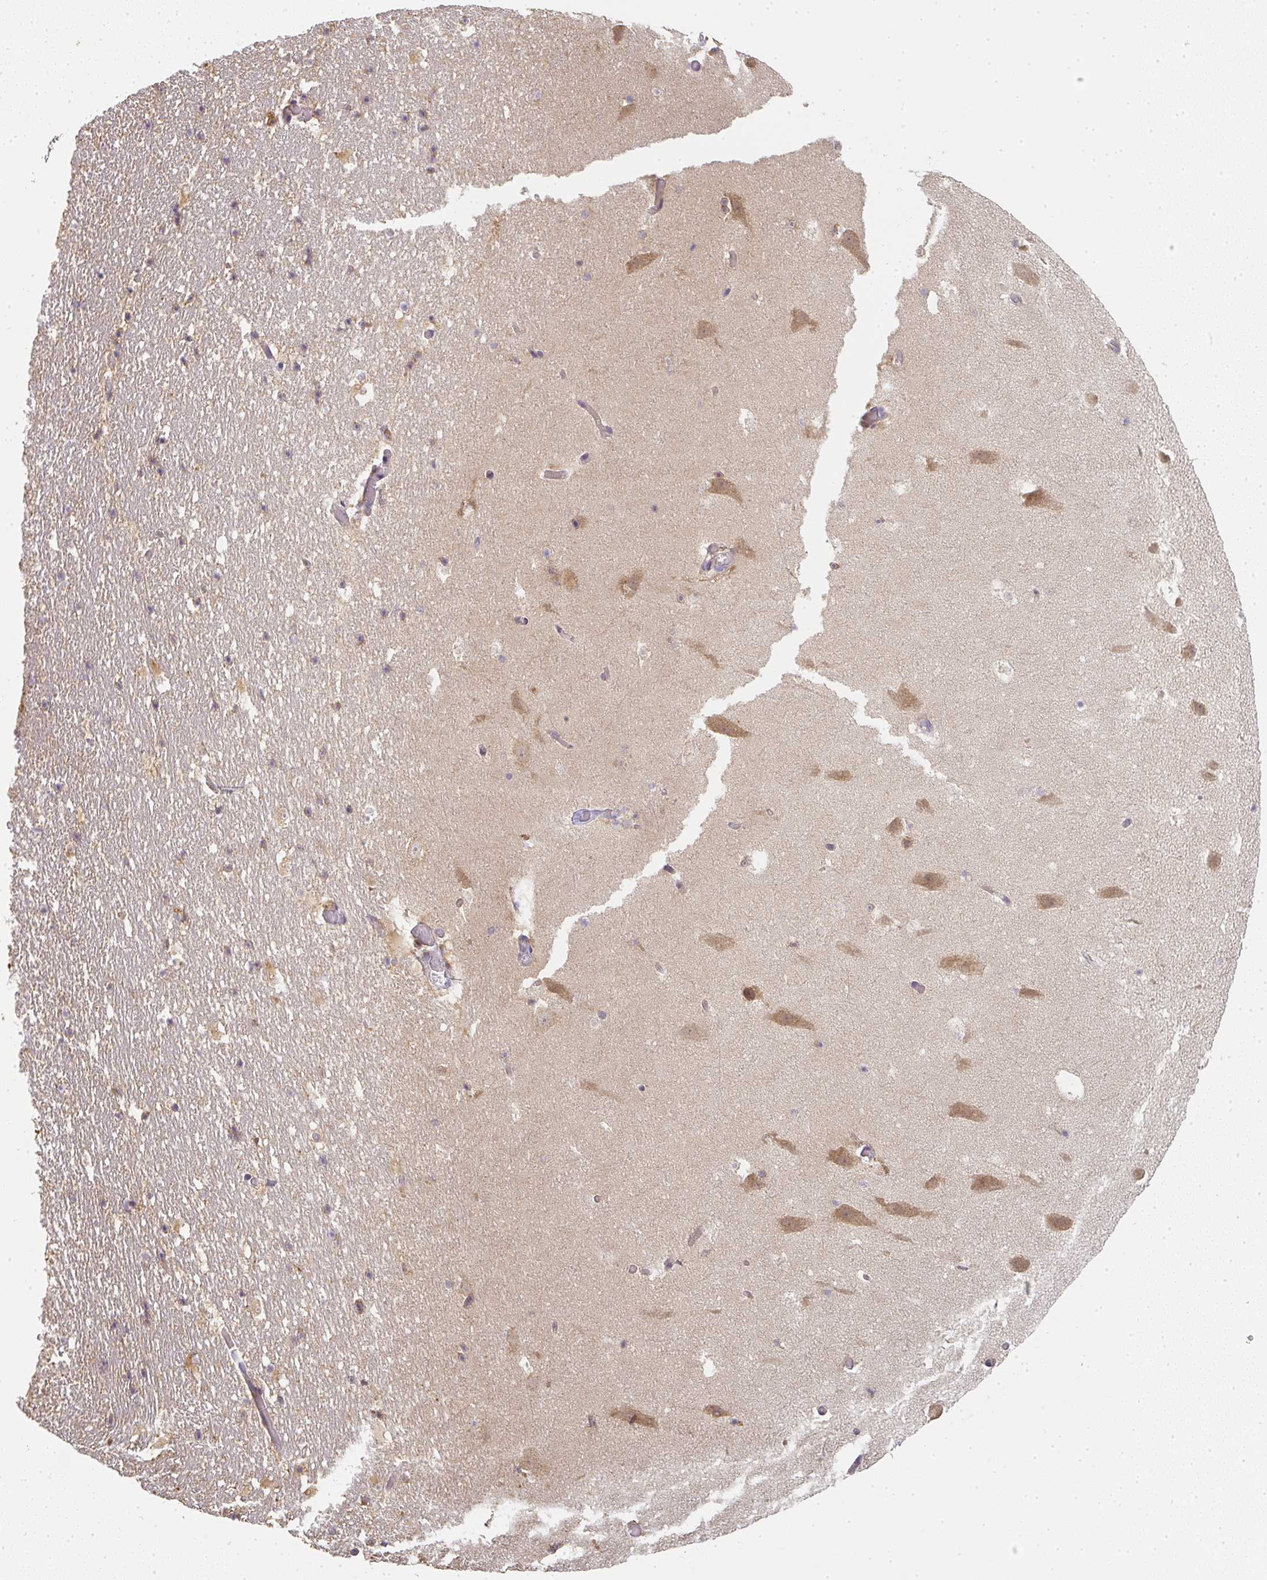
{"staining": {"intensity": "weak", "quantity": "25%-75%", "location": "cytoplasmic/membranous"}, "tissue": "hippocampus", "cell_type": "Glial cells", "image_type": "normal", "snomed": [{"axis": "morphology", "description": "Normal tissue, NOS"}, {"axis": "topography", "description": "Hippocampus"}], "caption": "An image of hippocampus stained for a protein exhibits weak cytoplasmic/membranous brown staining in glial cells. The staining was performed using DAB to visualize the protein expression in brown, while the nuclei were stained in blue with hematoxylin (Magnification: 20x).", "gene": "SLC35B3", "patient": {"sex": "female", "age": 42}}